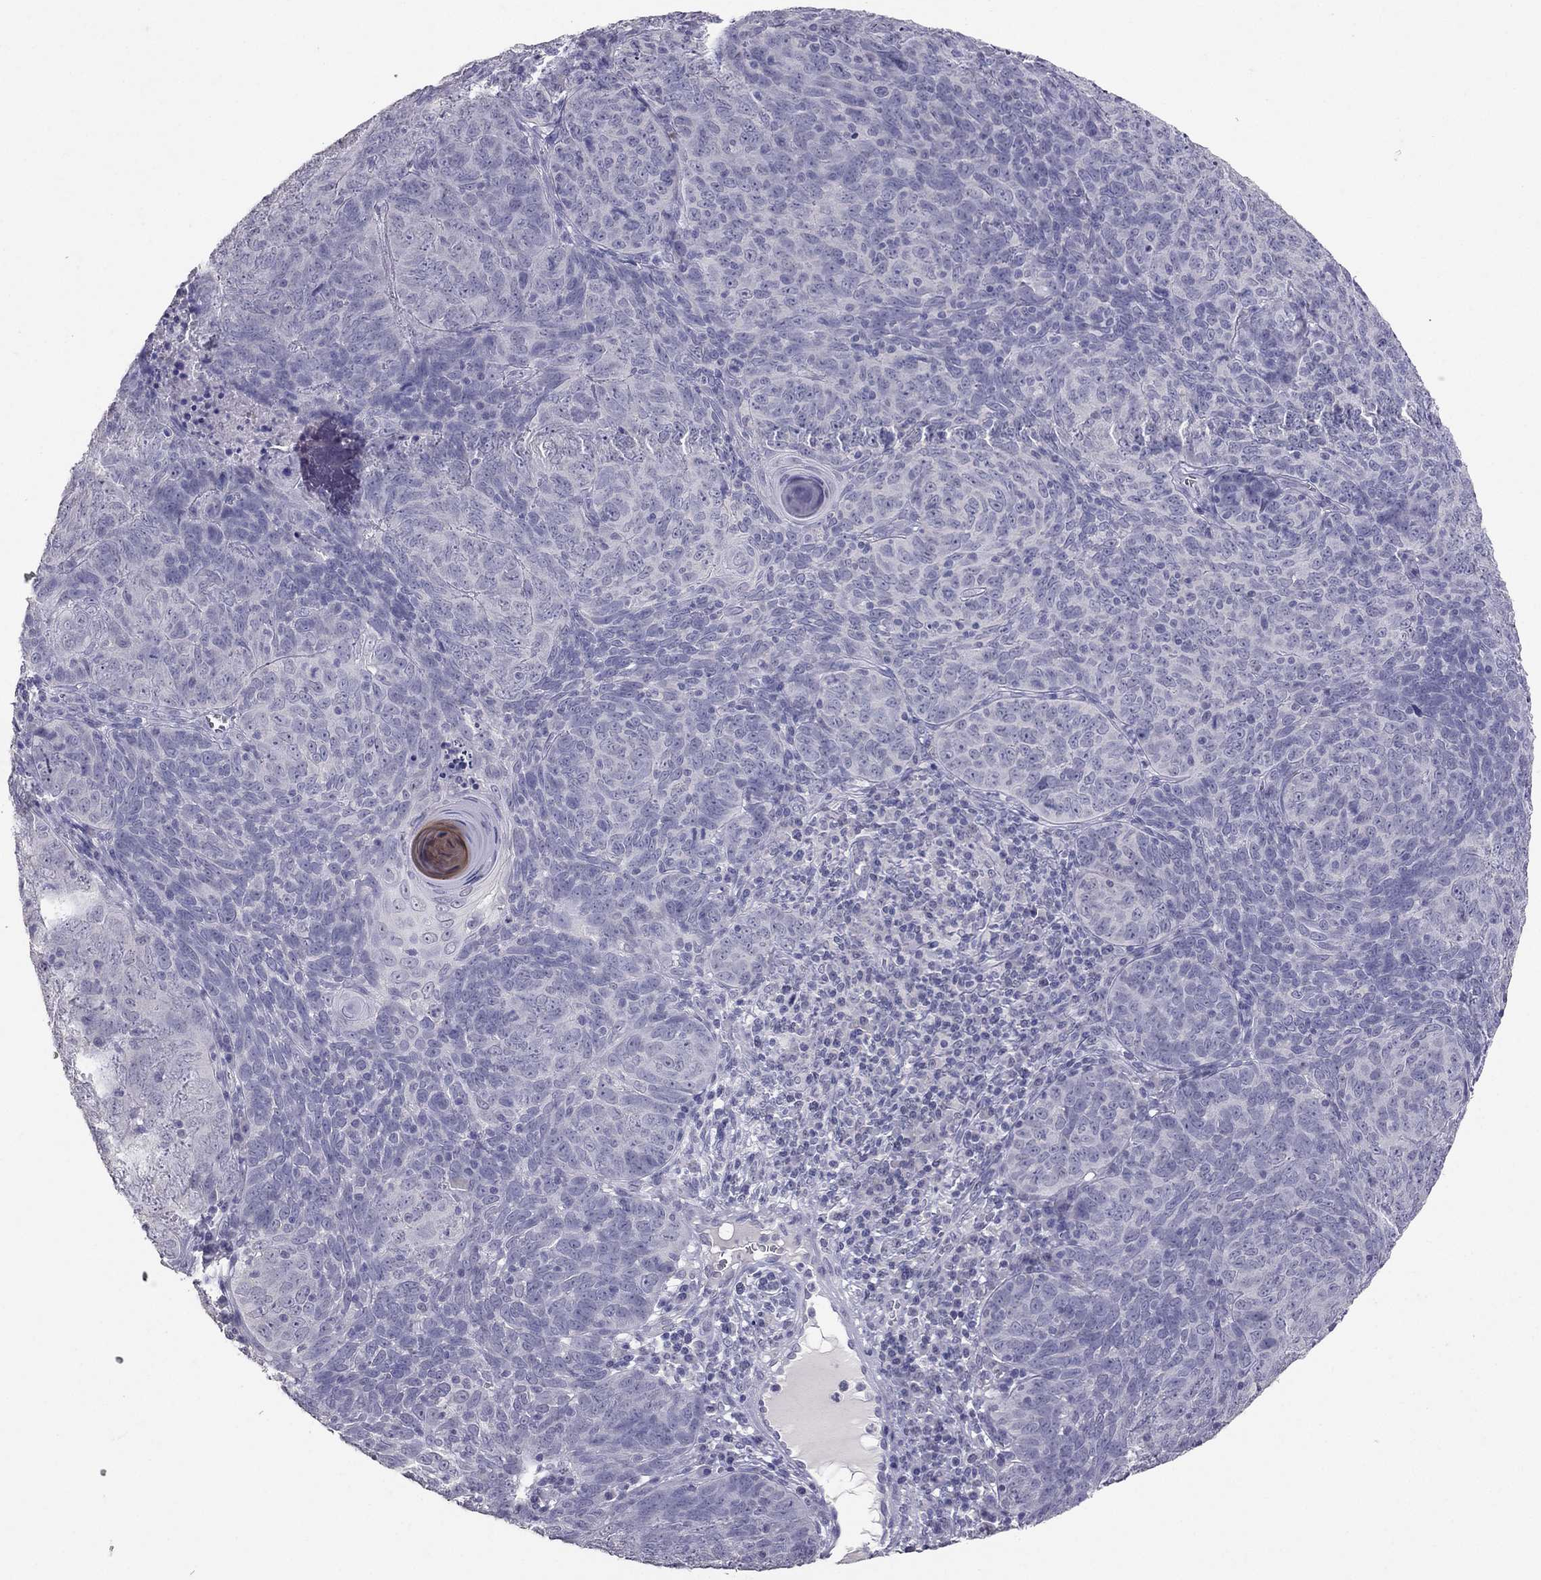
{"staining": {"intensity": "negative", "quantity": "none", "location": "none"}, "tissue": "skin cancer", "cell_type": "Tumor cells", "image_type": "cancer", "snomed": [{"axis": "morphology", "description": "Squamous cell carcinoma, NOS"}, {"axis": "topography", "description": "Skin"}, {"axis": "topography", "description": "Anal"}], "caption": "Tumor cells are negative for brown protein staining in skin cancer (squamous cell carcinoma).", "gene": "PSMB11", "patient": {"sex": "female", "age": 51}}